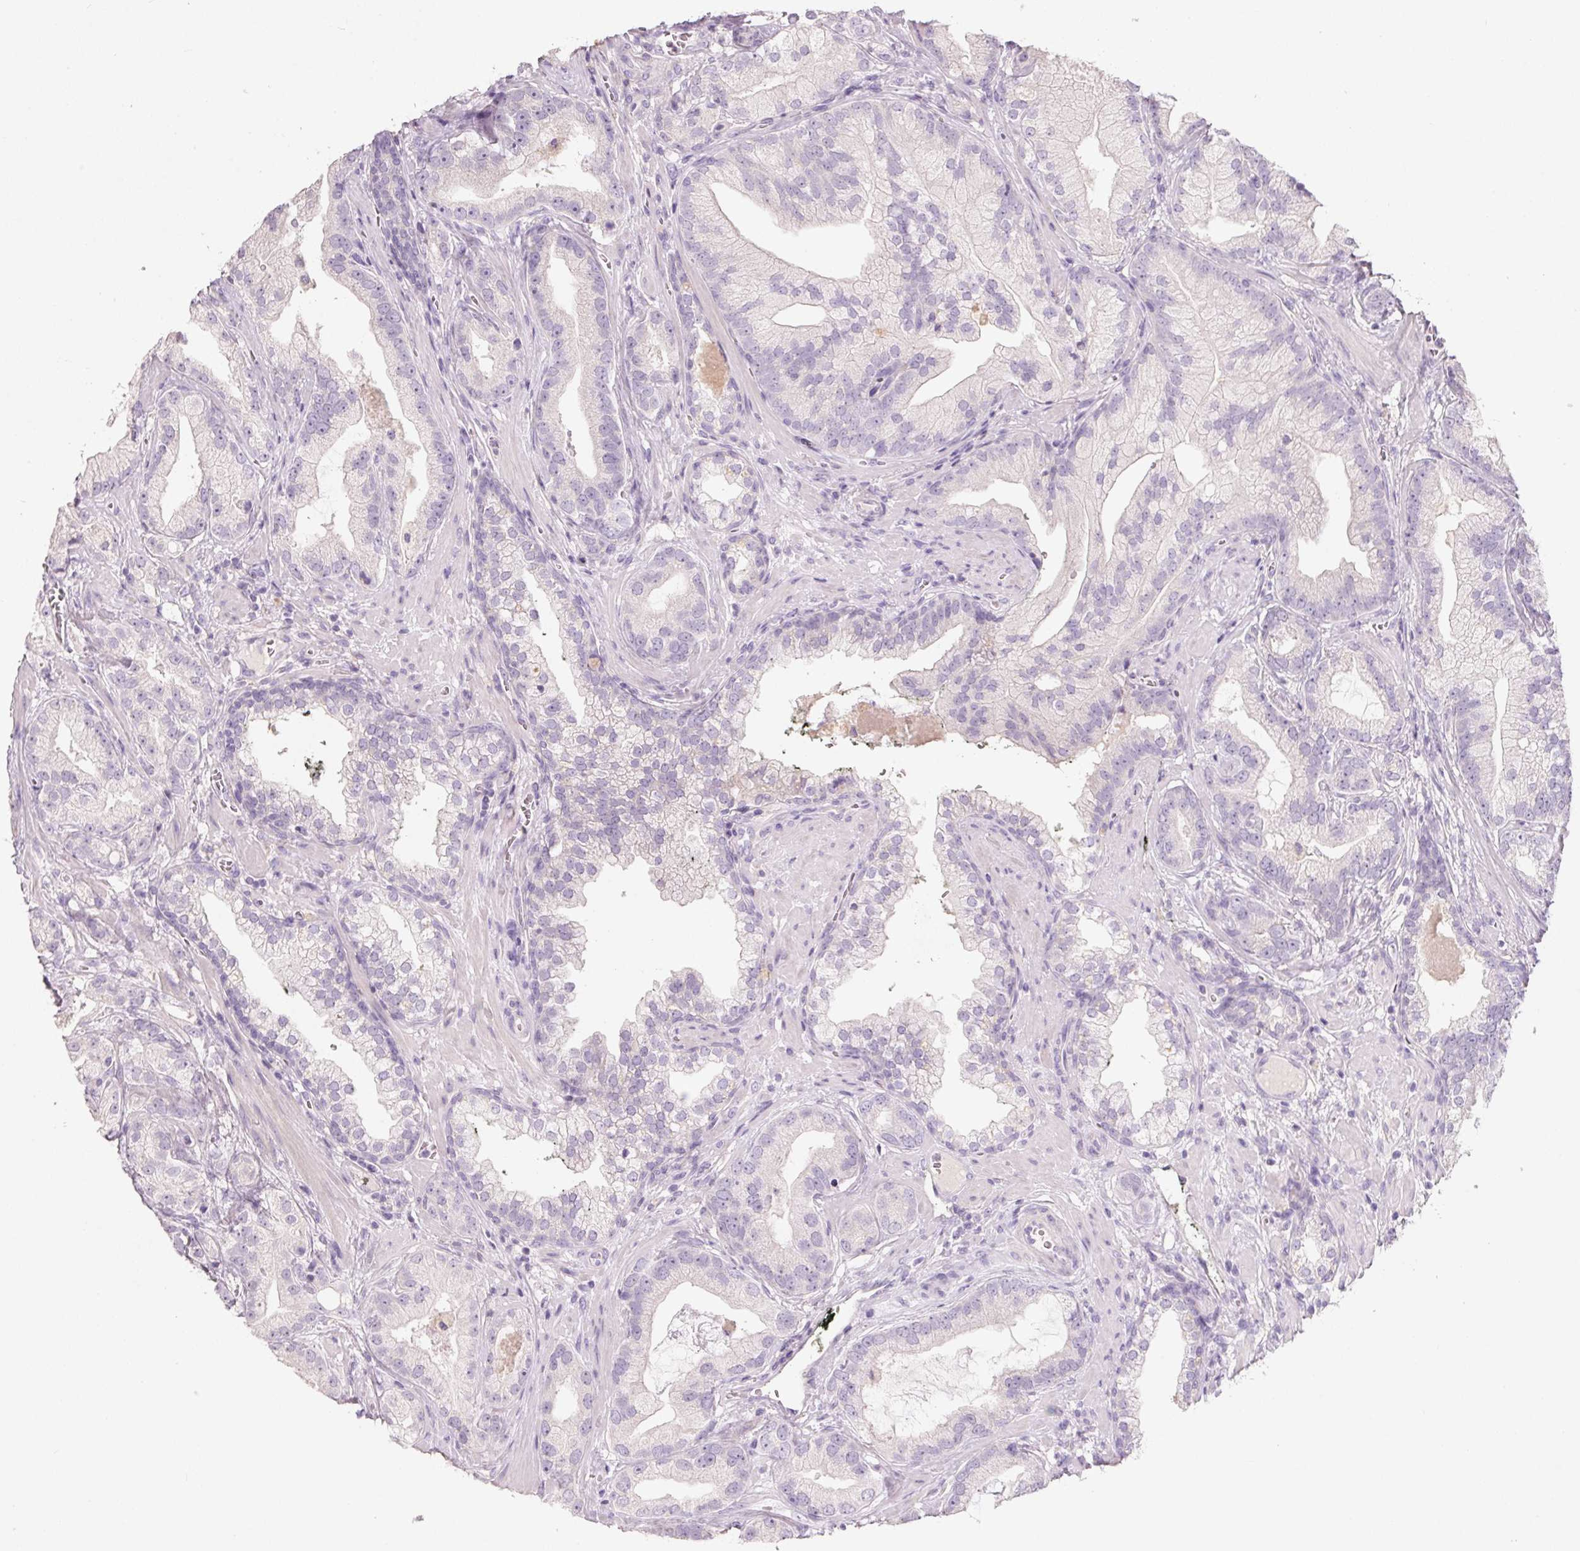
{"staining": {"intensity": "negative", "quantity": "none", "location": "none"}, "tissue": "prostate cancer", "cell_type": "Tumor cells", "image_type": "cancer", "snomed": [{"axis": "morphology", "description": "Adenocarcinoma, Low grade"}, {"axis": "topography", "description": "Prostate"}], "caption": "Tumor cells show no significant positivity in low-grade adenocarcinoma (prostate).", "gene": "HSD17B1", "patient": {"sex": "male", "age": 62}}